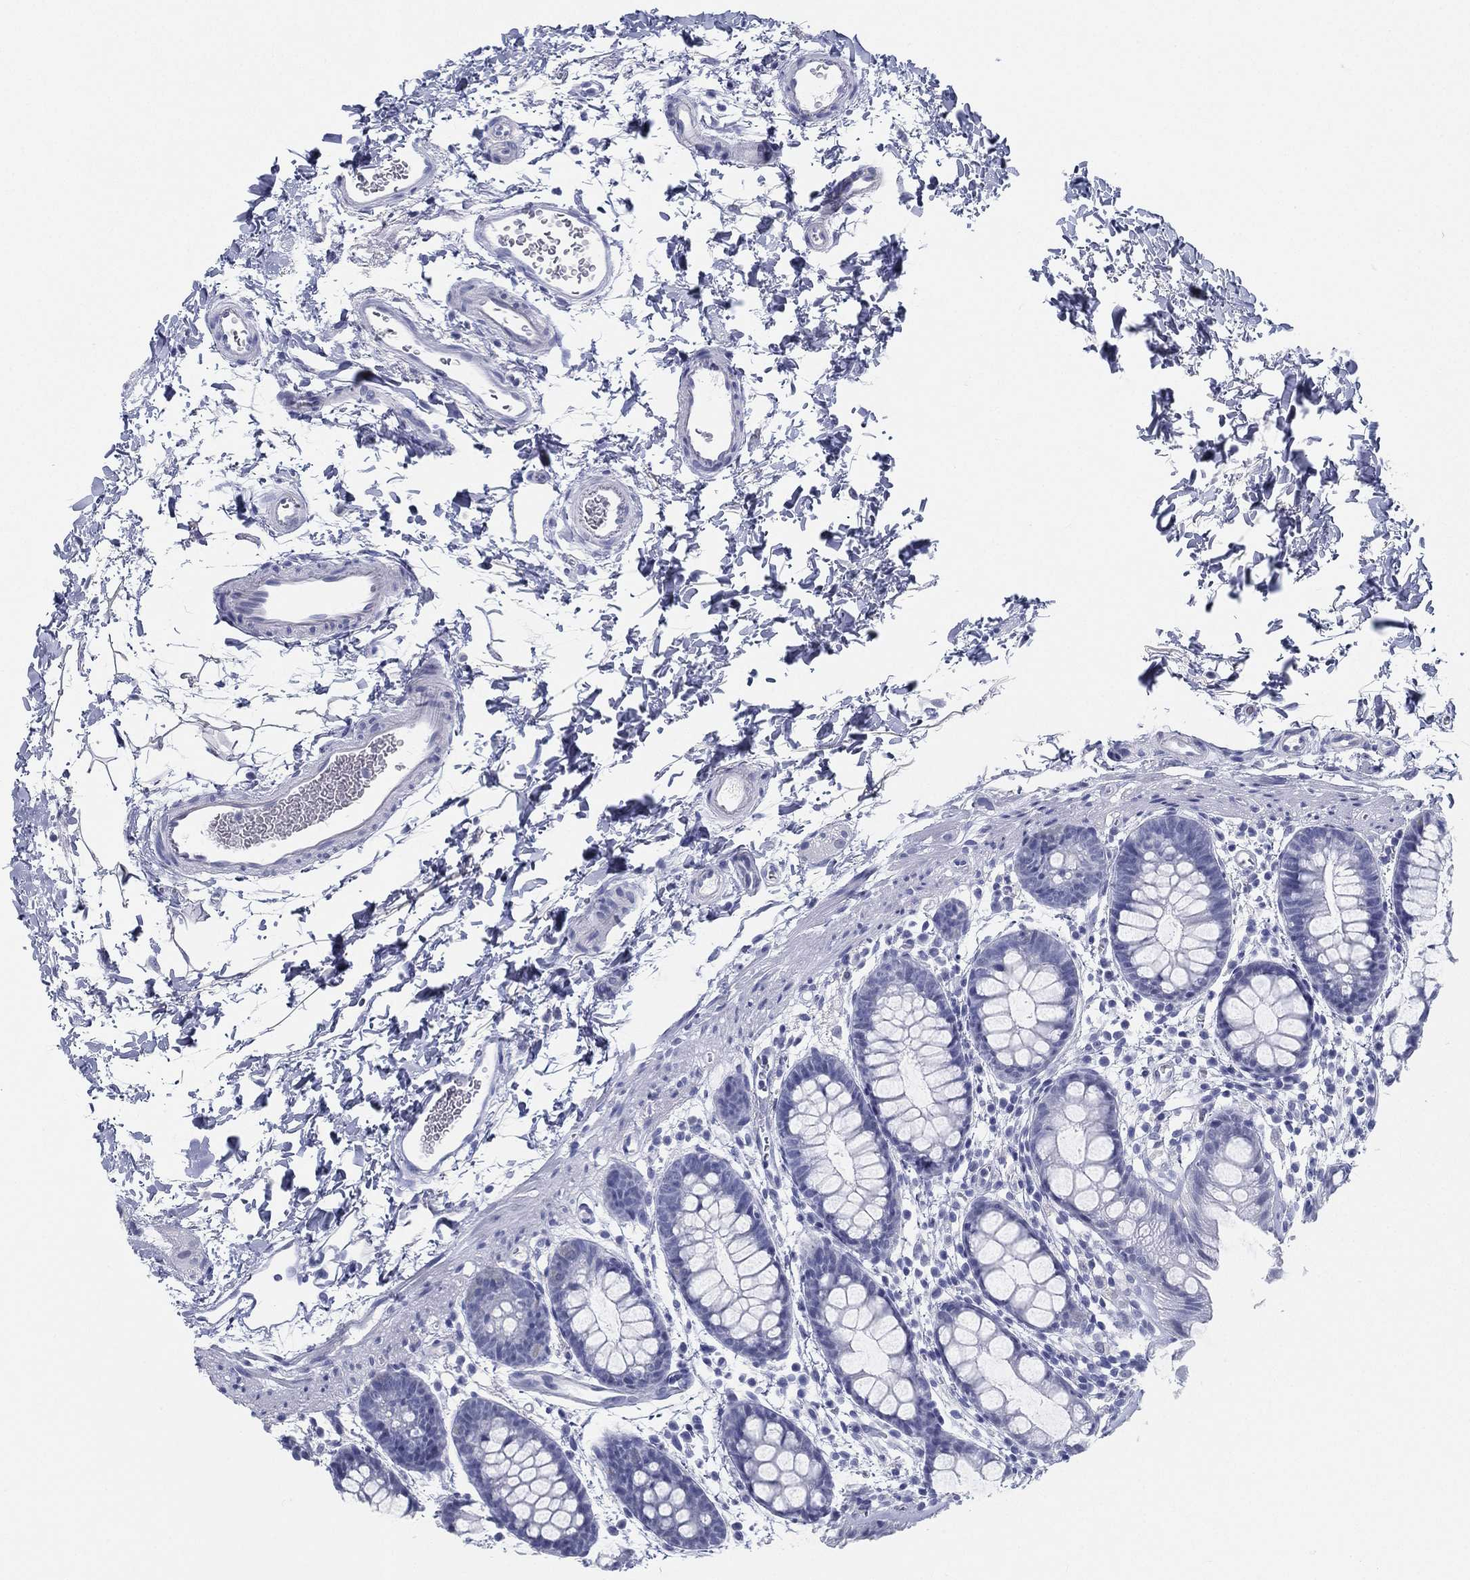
{"staining": {"intensity": "negative", "quantity": "none", "location": "none"}, "tissue": "rectum", "cell_type": "Glandular cells", "image_type": "normal", "snomed": [{"axis": "morphology", "description": "Normal tissue, NOS"}, {"axis": "topography", "description": "Rectum"}], "caption": "Immunohistochemical staining of benign human rectum demonstrates no significant staining in glandular cells. (DAB (3,3'-diaminobenzidine) IHC with hematoxylin counter stain).", "gene": "ATP1B2", "patient": {"sex": "male", "age": 57}}